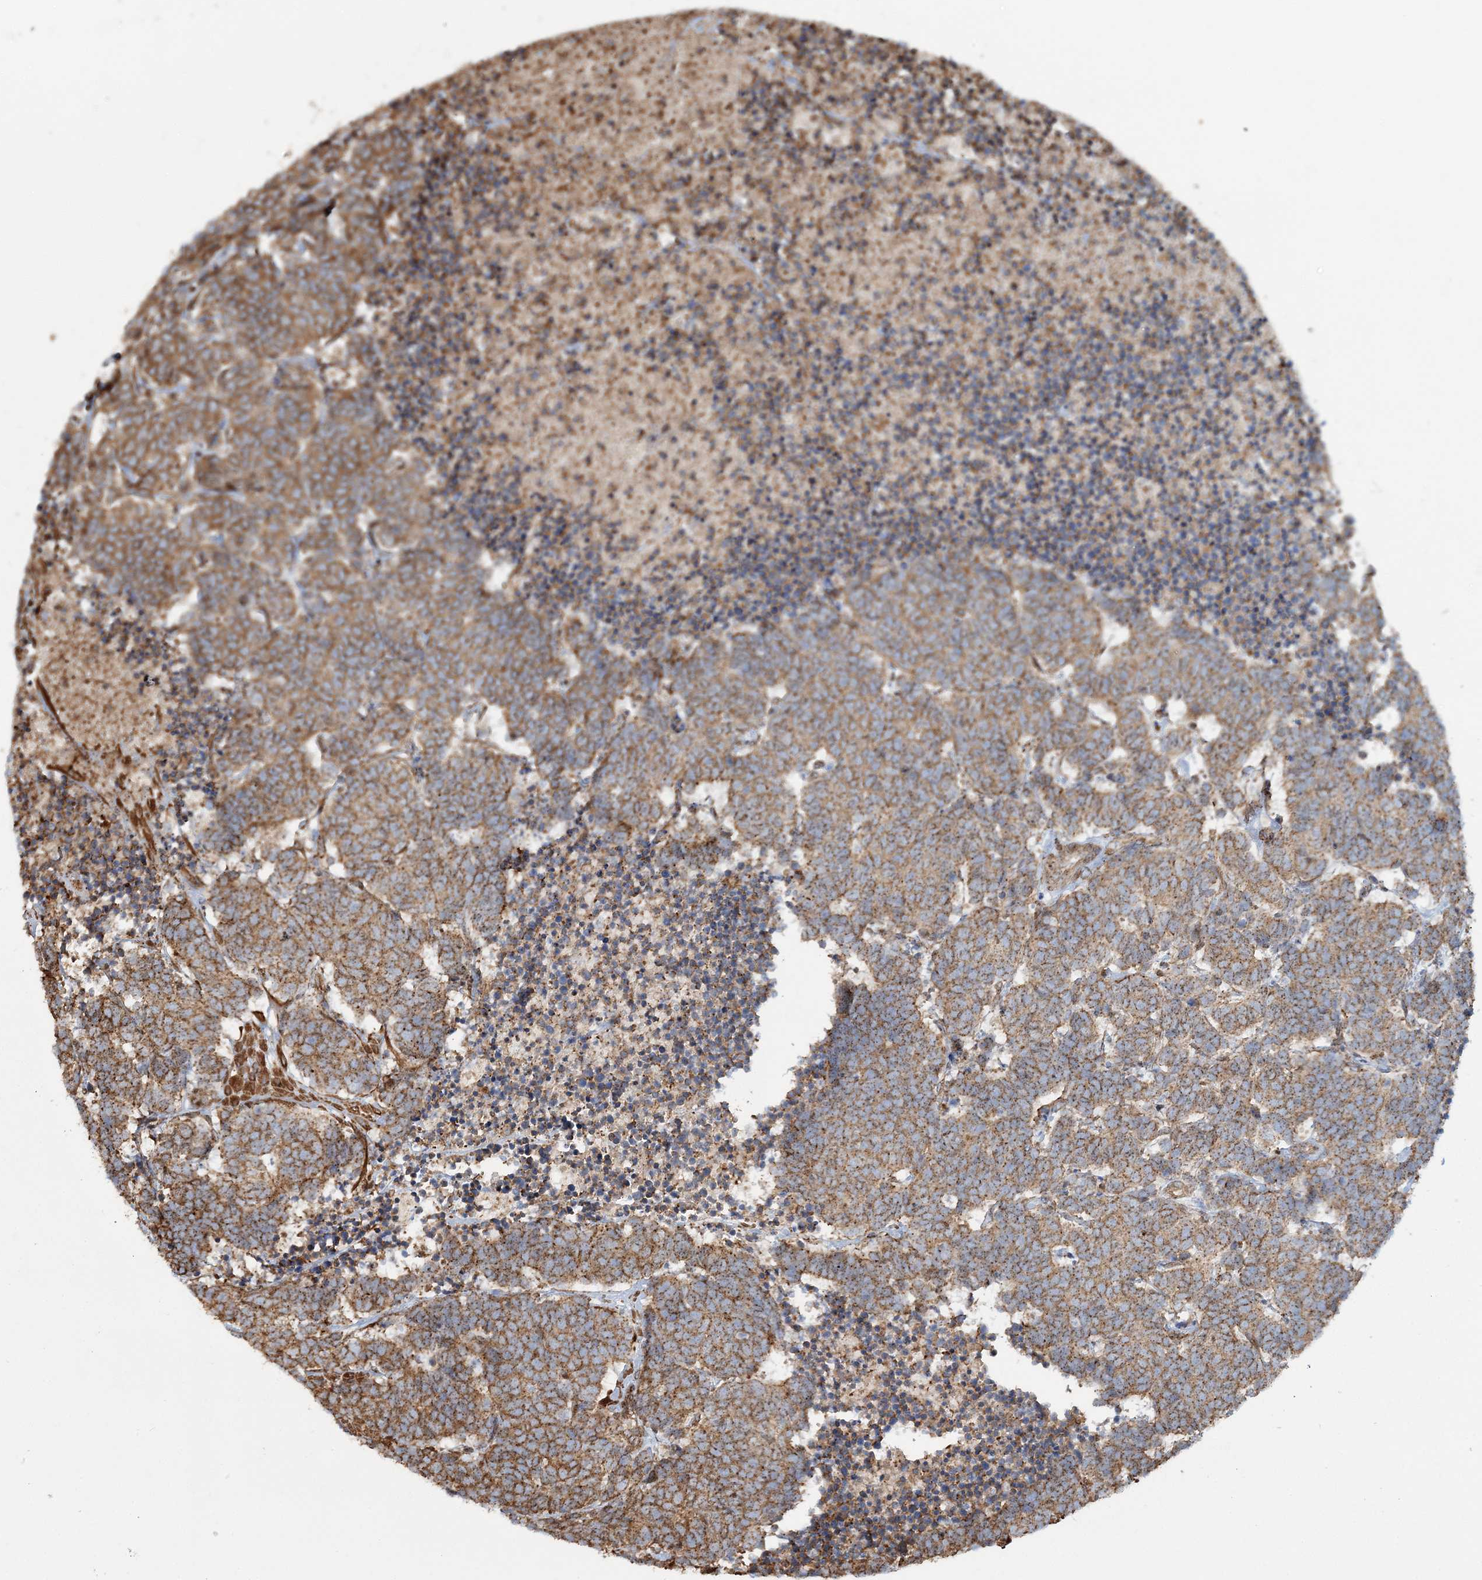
{"staining": {"intensity": "moderate", "quantity": ">75%", "location": "cytoplasmic/membranous"}, "tissue": "carcinoid", "cell_type": "Tumor cells", "image_type": "cancer", "snomed": [{"axis": "morphology", "description": "Carcinoma, NOS"}, {"axis": "morphology", "description": "Carcinoid, malignant, NOS"}, {"axis": "topography", "description": "Urinary bladder"}], "caption": "A micrograph of human carcinoma stained for a protein displays moderate cytoplasmic/membranous brown staining in tumor cells.", "gene": "TRAF3IP2", "patient": {"sex": "male", "age": 57}}